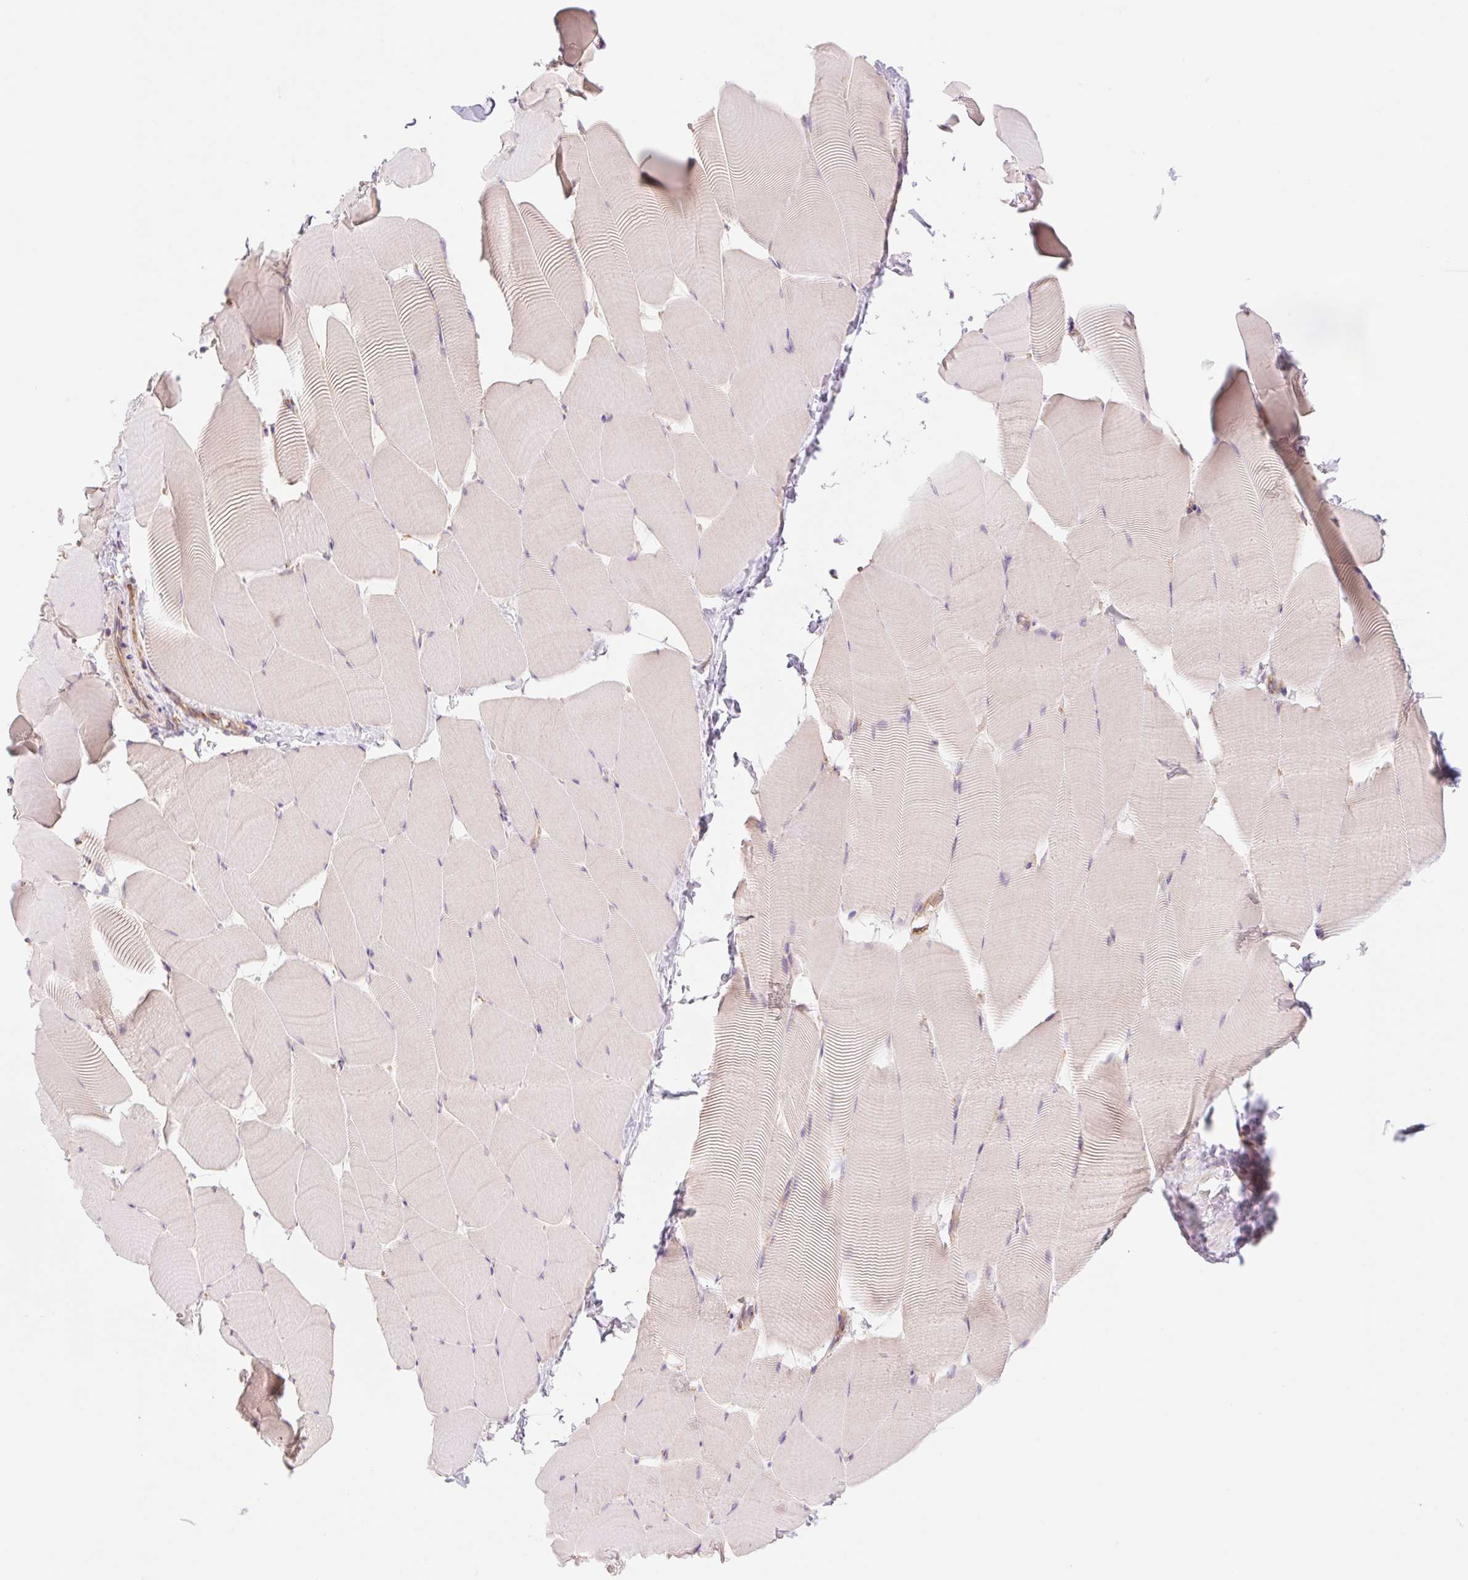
{"staining": {"intensity": "negative", "quantity": "none", "location": "none"}, "tissue": "skeletal muscle", "cell_type": "Myocytes", "image_type": "normal", "snomed": [{"axis": "morphology", "description": "Normal tissue, NOS"}, {"axis": "topography", "description": "Skeletal muscle"}], "caption": "High power microscopy photomicrograph of an immunohistochemistry micrograph of benign skeletal muscle, revealing no significant expression in myocytes.", "gene": "NLRP5", "patient": {"sex": "male", "age": 25}}